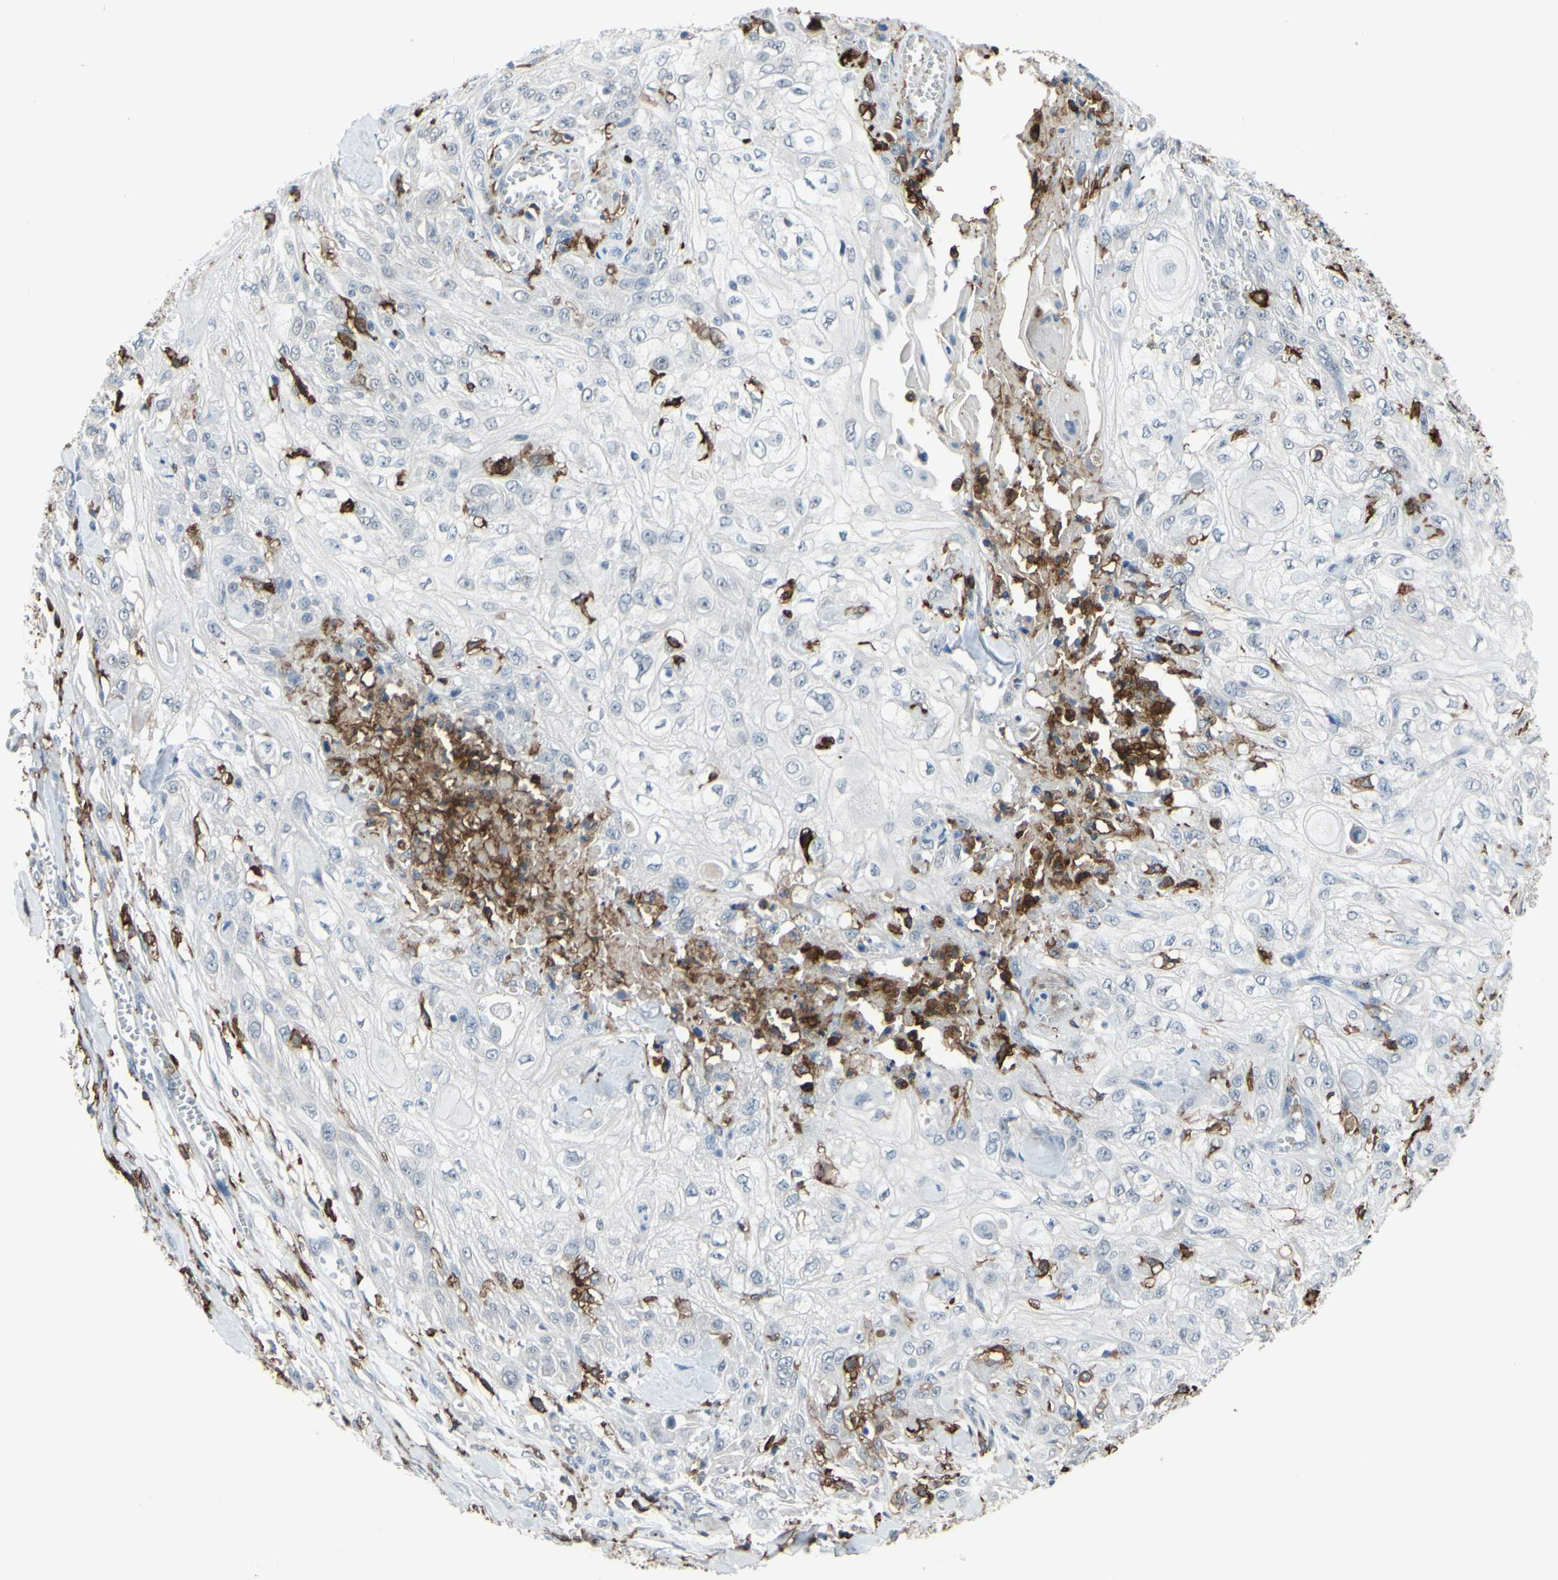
{"staining": {"intensity": "negative", "quantity": "none", "location": "none"}, "tissue": "skin cancer", "cell_type": "Tumor cells", "image_type": "cancer", "snomed": [{"axis": "morphology", "description": "Squamous cell carcinoma, NOS"}, {"axis": "morphology", "description": "Squamous cell carcinoma, metastatic, NOS"}, {"axis": "topography", "description": "Skin"}, {"axis": "topography", "description": "Lymph node"}], "caption": "Tumor cells show no significant protein staining in skin cancer.", "gene": "FCGR2A", "patient": {"sex": "male", "age": 75}}